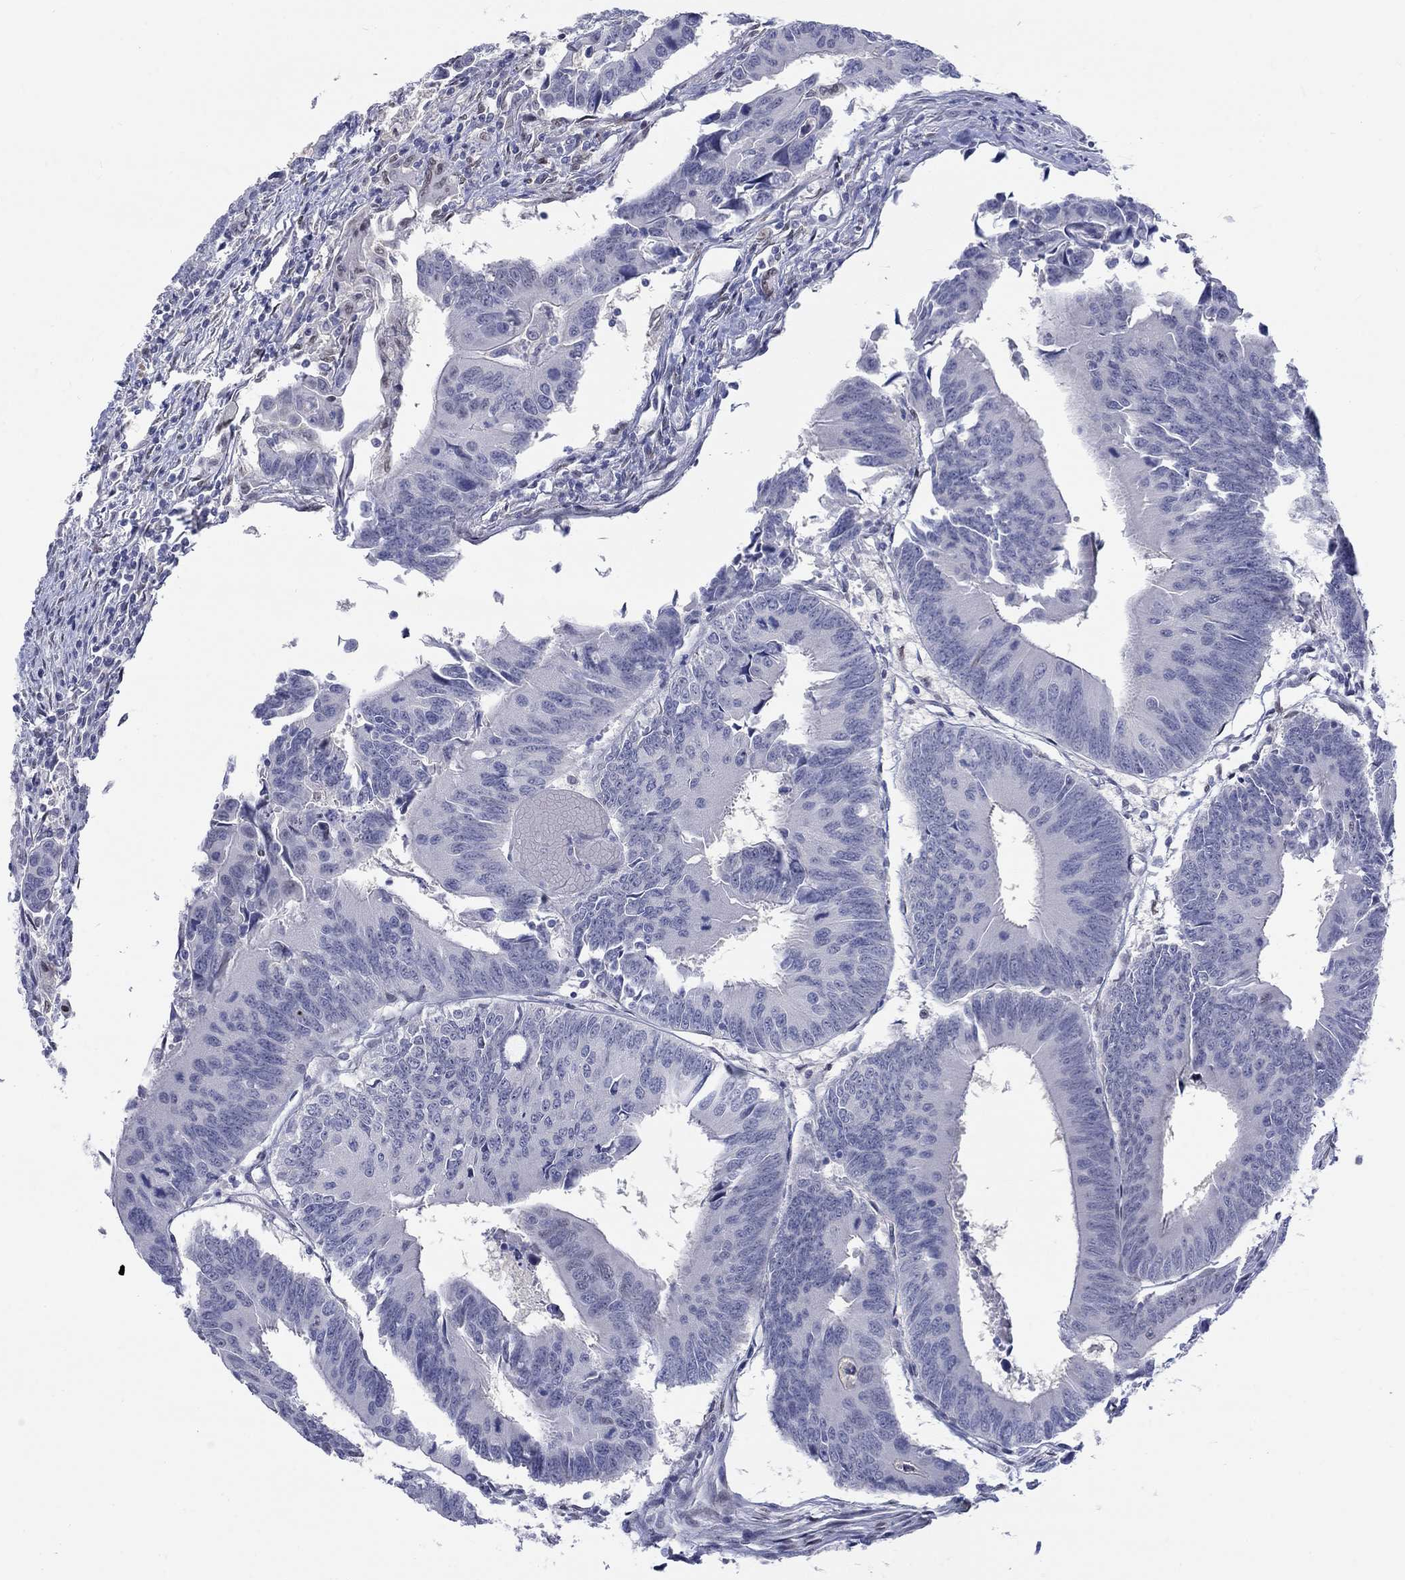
{"staining": {"intensity": "negative", "quantity": "none", "location": "none"}, "tissue": "colorectal cancer", "cell_type": "Tumor cells", "image_type": "cancer", "snomed": [{"axis": "morphology", "description": "Adenocarcinoma, NOS"}, {"axis": "topography", "description": "Rectum"}], "caption": "IHC of human colorectal cancer shows no staining in tumor cells.", "gene": "EGFLAM", "patient": {"sex": "male", "age": 67}}